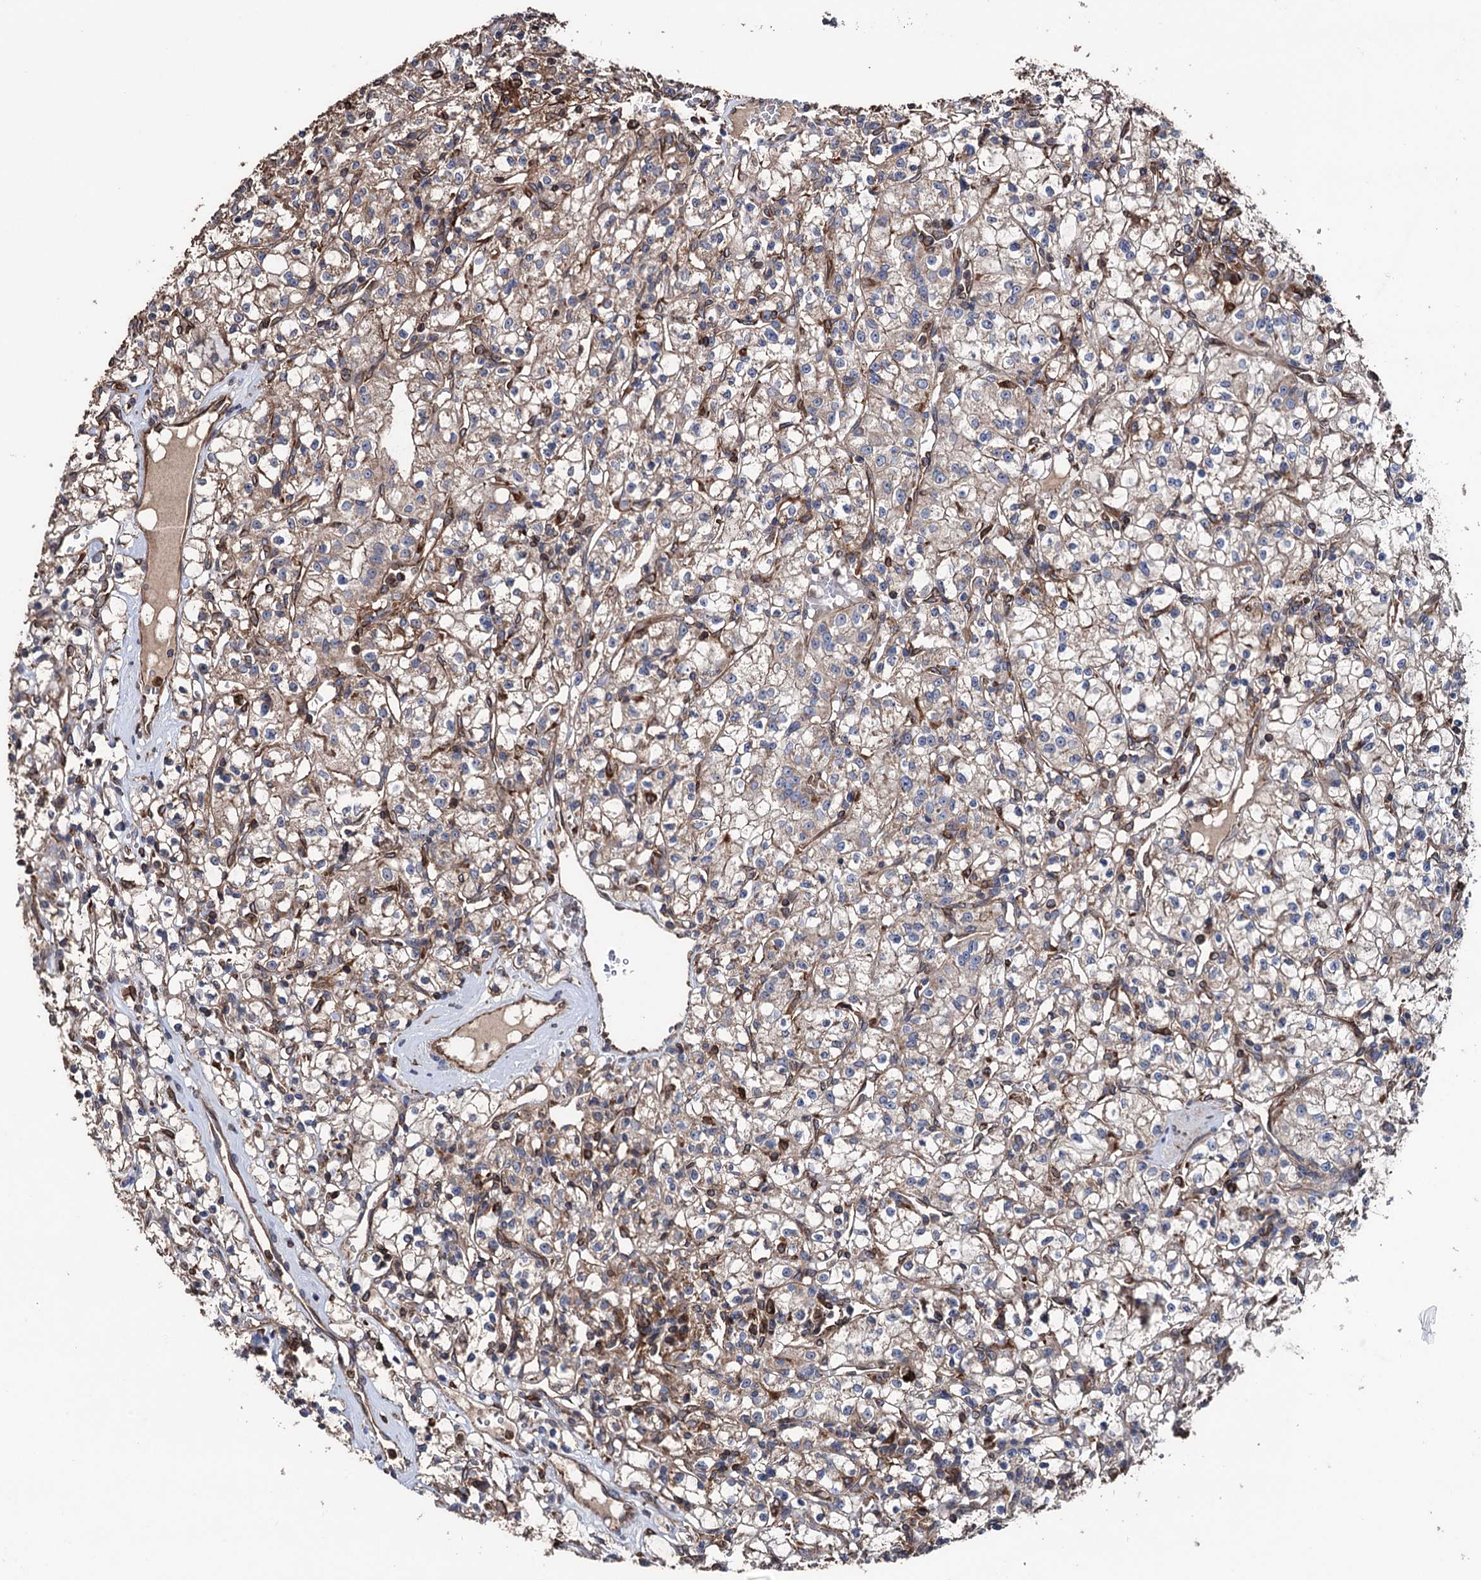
{"staining": {"intensity": "weak", "quantity": ">75%", "location": "cytoplasmic/membranous"}, "tissue": "renal cancer", "cell_type": "Tumor cells", "image_type": "cancer", "snomed": [{"axis": "morphology", "description": "Adenocarcinoma, NOS"}, {"axis": "topography", "description": "Kidney"}], "caption": "Immunohistochemistry (IHC) micrograph of neoplastic tissue: renal cancer (adenocarcinoma) stained using IHC exhibits low levels of weak protein expression localized specifically in the cytoplasmic/membranous of tumor cells, appearing as a cytoplasmic/membranous brown color.", "gene": "STING1", "patient": {"sex": "female", "age": 59}}